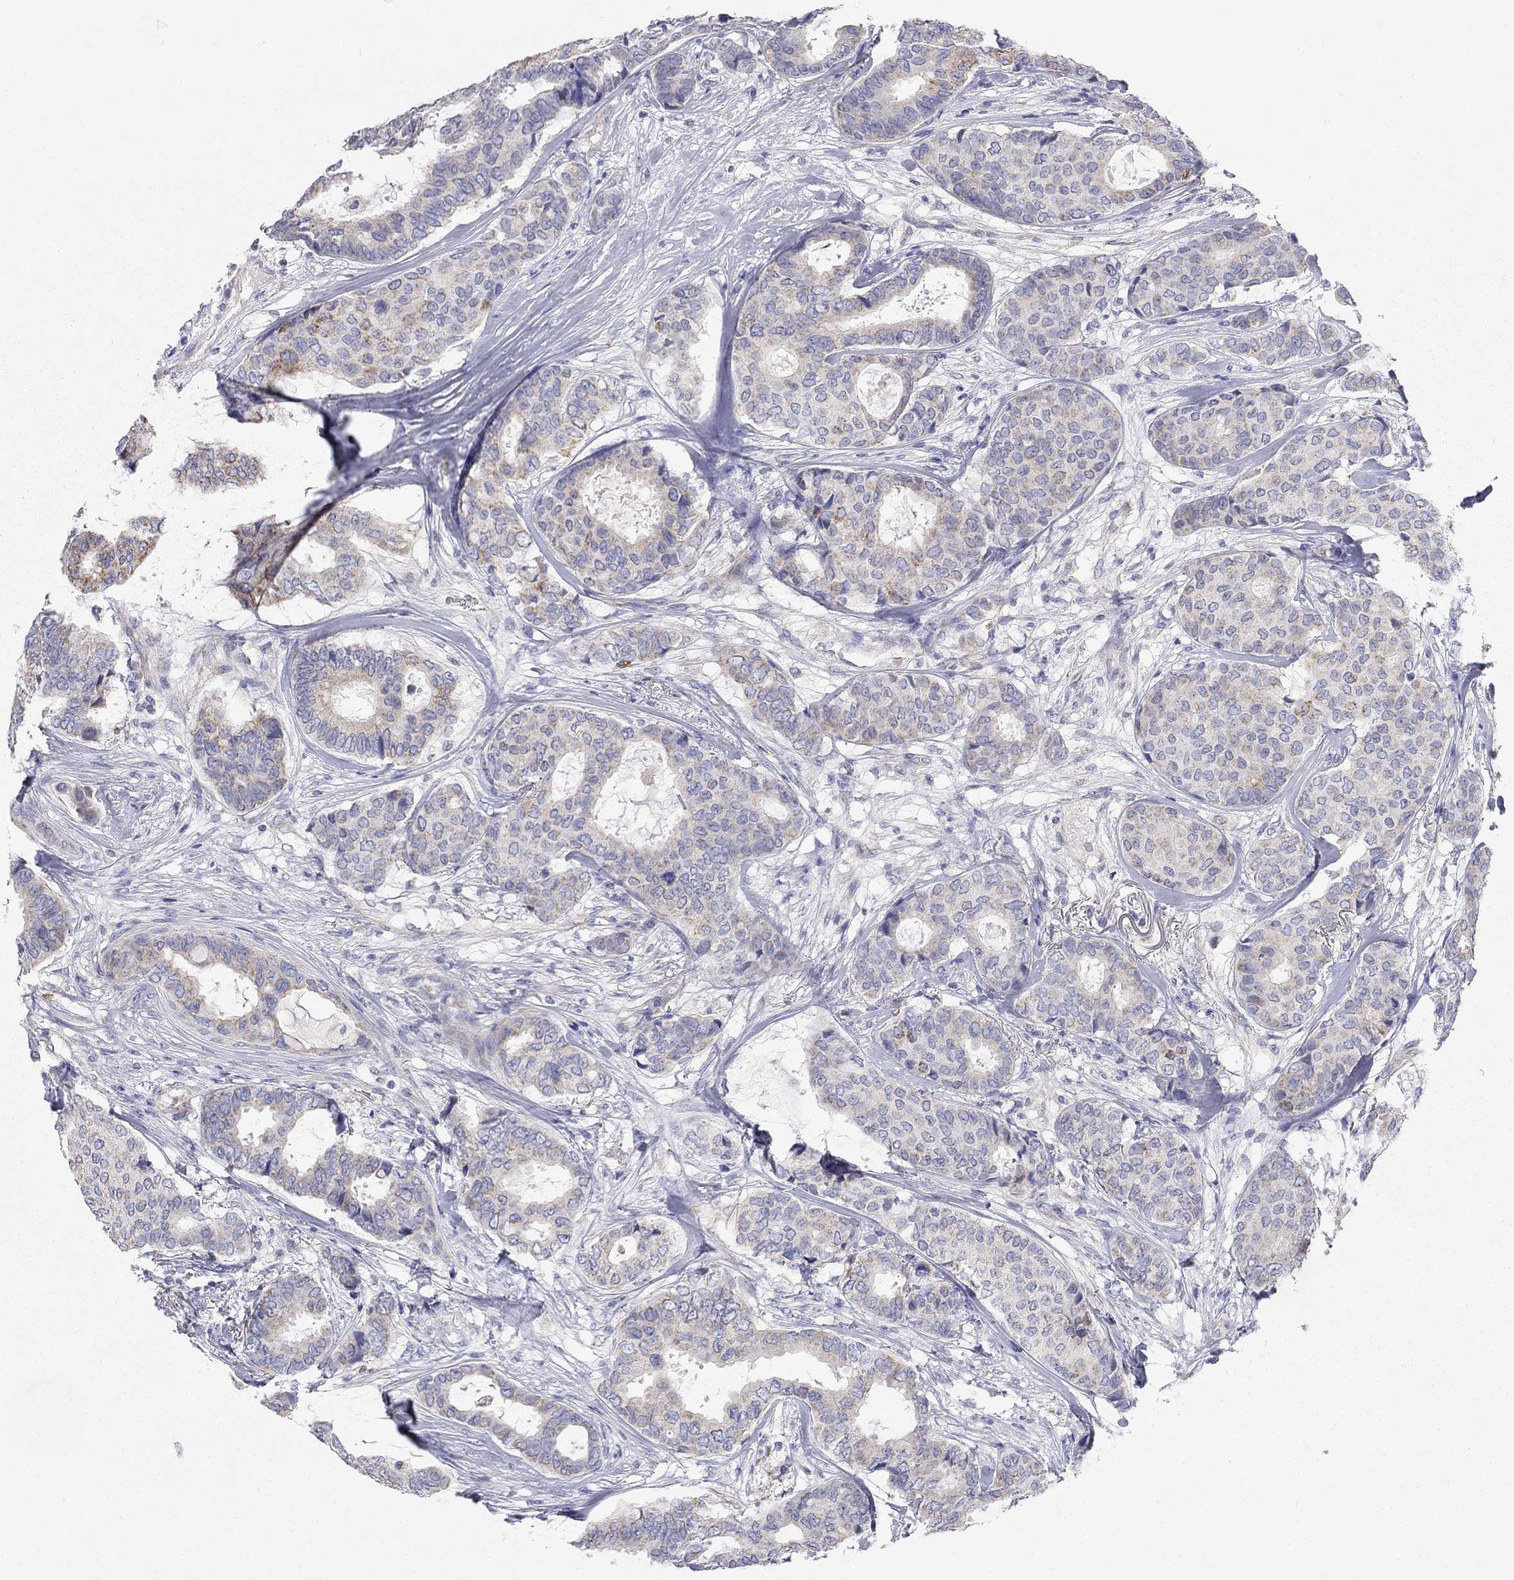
{"staining": {"intensity": "weak", "quantity": "<25%", "location": "cytoplasmic/membranous"}, "tissue": "breast cancer", "cell_type": "Tumor cells", "image_type": "cancer", "snomed": [{"axis": "morphology", "description": "Duct carcinoma"}, {"axis": "topography", "description": "Breast"}], "caption": "A micrograph of intraductal carcinoma (breast) stained for a protein shows no brown staining in tumor cells.", "gene": "RCAN1", "patient": {"sex": "female", "age": 75}}